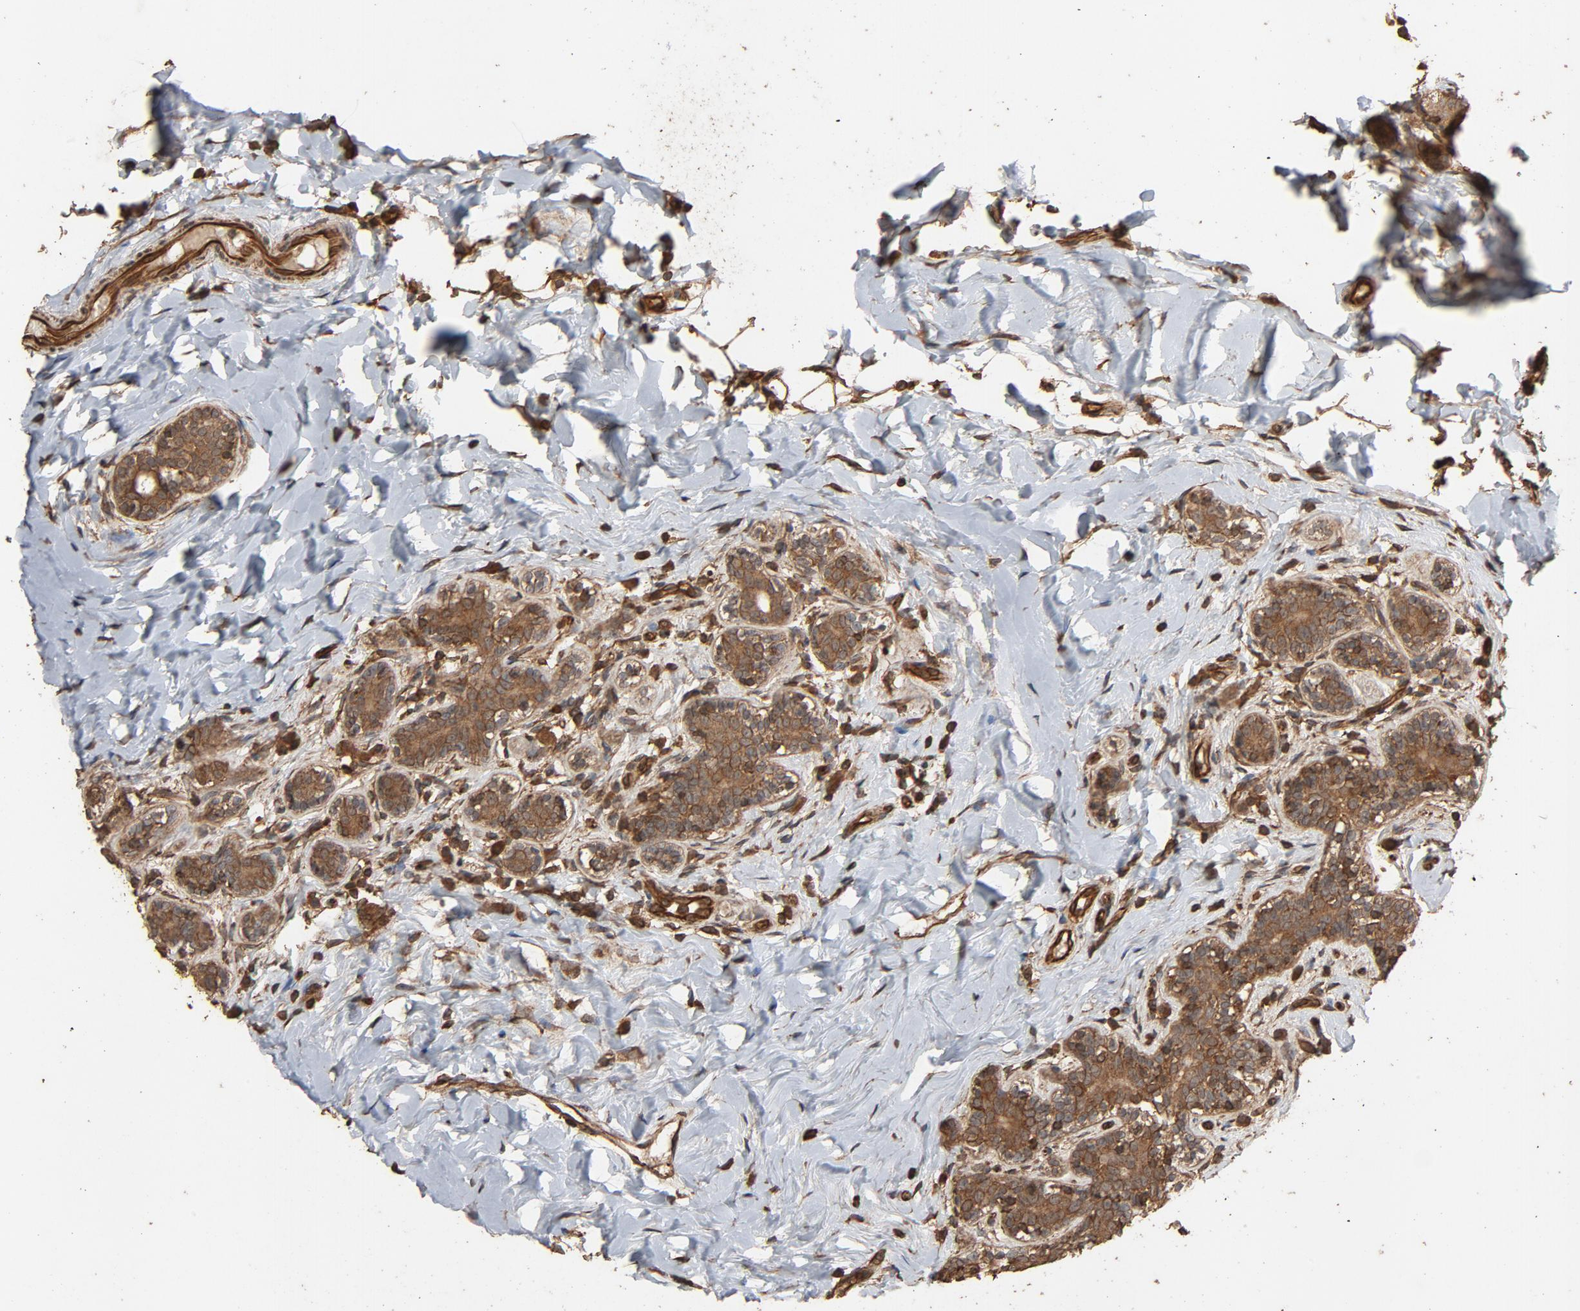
{"staining": {"intensity": "moderate", "quantity": "25%-75%", "location": "cytoplasmic/membranous"}, "tissue": "breast cancer", "cell_type": "Tumor cells", "image_type": "cancer", "snomed": [{"axis": "morphology", "description": "Normal tissue, NOS"}, {"axis": "morphology", "description": "Lobular carcinoma"}, {"axis": "topography", "description": "Breast"}], "caption": "DAB immunohistochemical staining of breast lobular carcinoma reveals moderate cytoplasmic/membranous protein positivity in approximately 25%-75% of tumor cells. The staining was performed using DAB (3,3'-diaminobenzidine) to visualize the protein expression in brown, while the nuclei were stained in blue with hematoxylin (Magnification: 20x).", "gene": "RPS6KA6", "patient": {"sex": "female", "age": 47}}